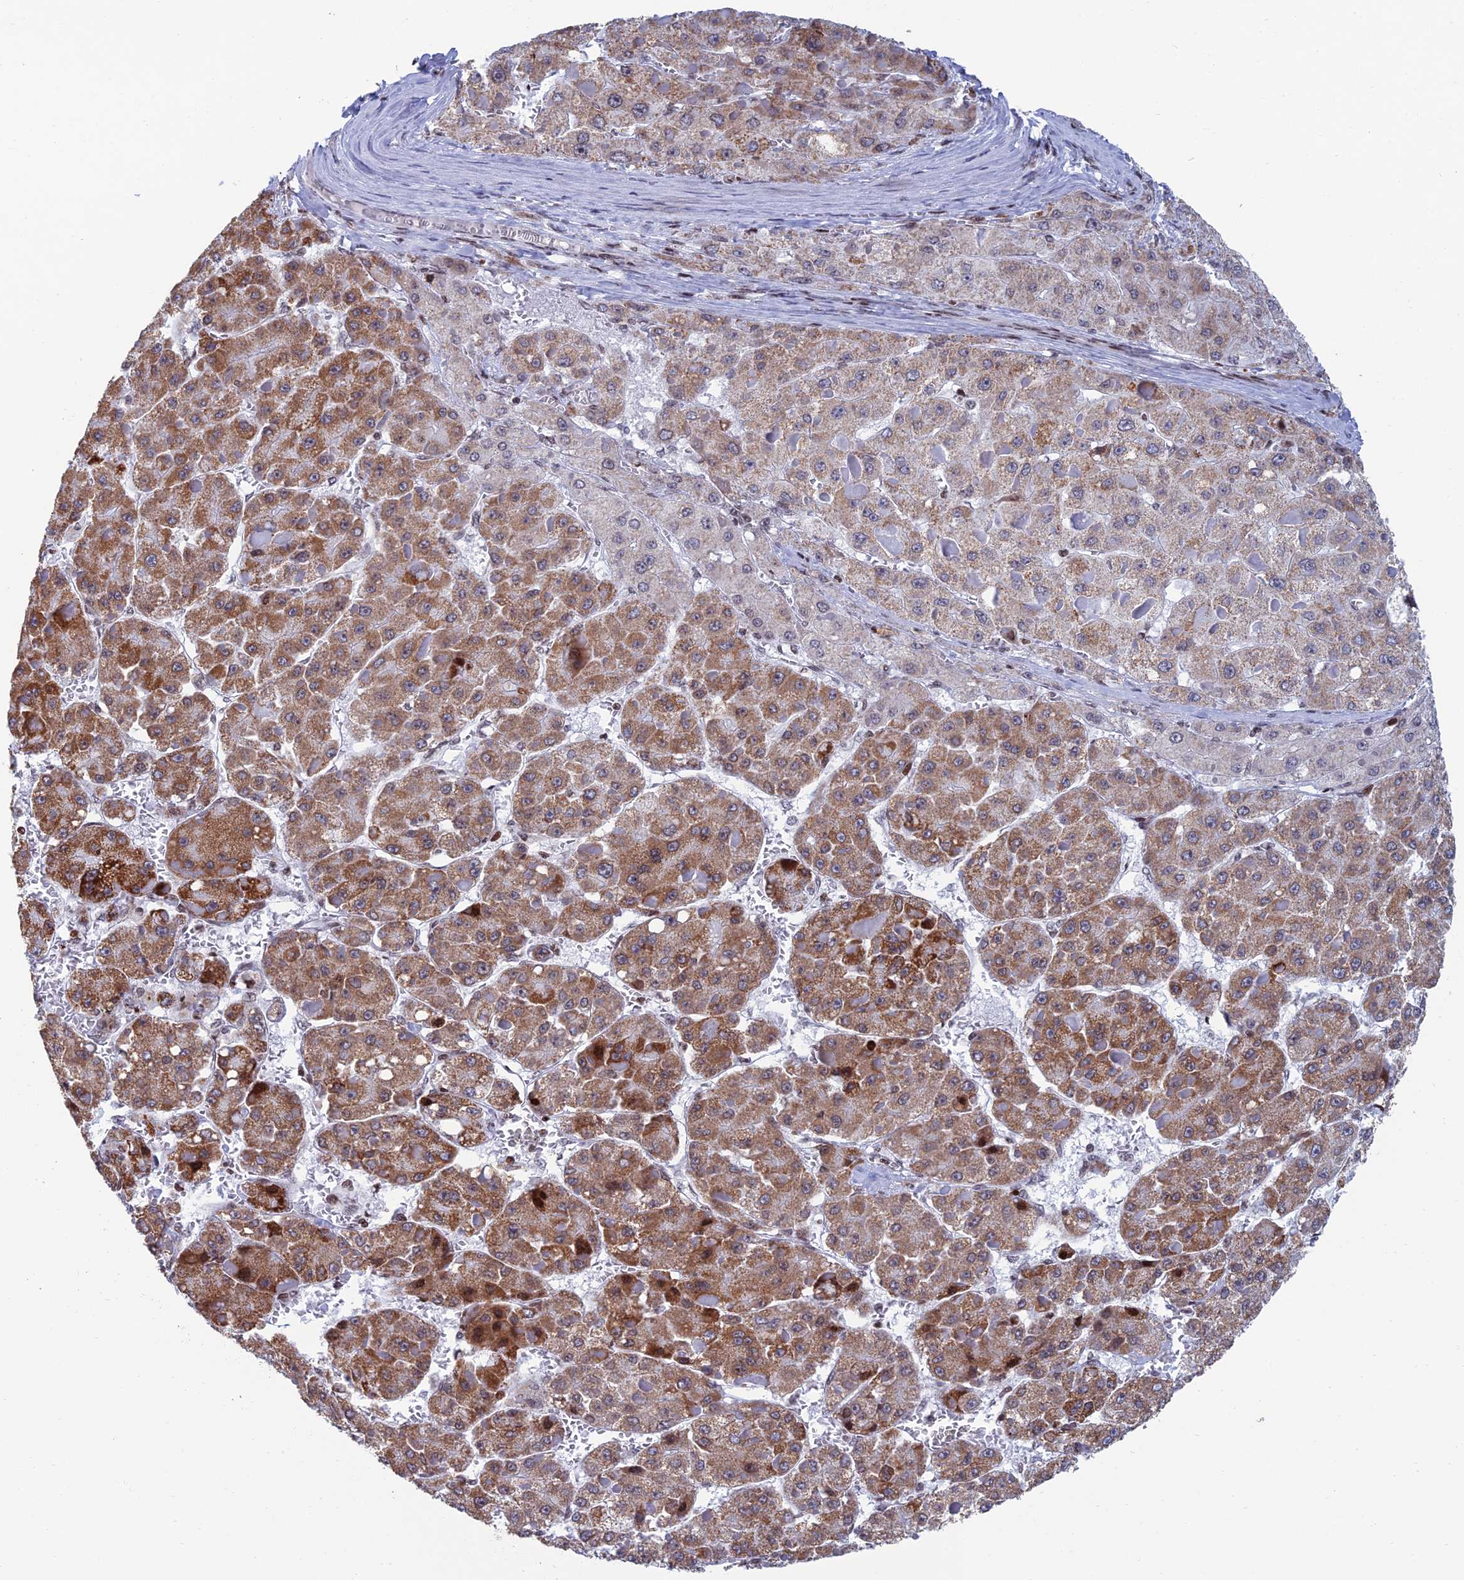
{"staining": {"intensity": "moderate", "quantity": ">75%", "location": "cytoplasmic/membranous"}, "tissue": "liver cancer", "cell_type": "Tumor cells", "image_type": "cancer", "snomed": [{"axis": "morphology", "description": "Carcinoma, Hepatocellular, NOS"}, {"axis": "topography", "description": "Liver"}], "caption": "A histopathology image showing moderate cytoplasmic/membranous positivity in approximately >75% of tumor cells in liver cancer (hepatocellular carcinoma), as visualized by brown immunohistochemical staining.", "gene": "AFF3", "patient": {"sex": "female", "age": 73}}